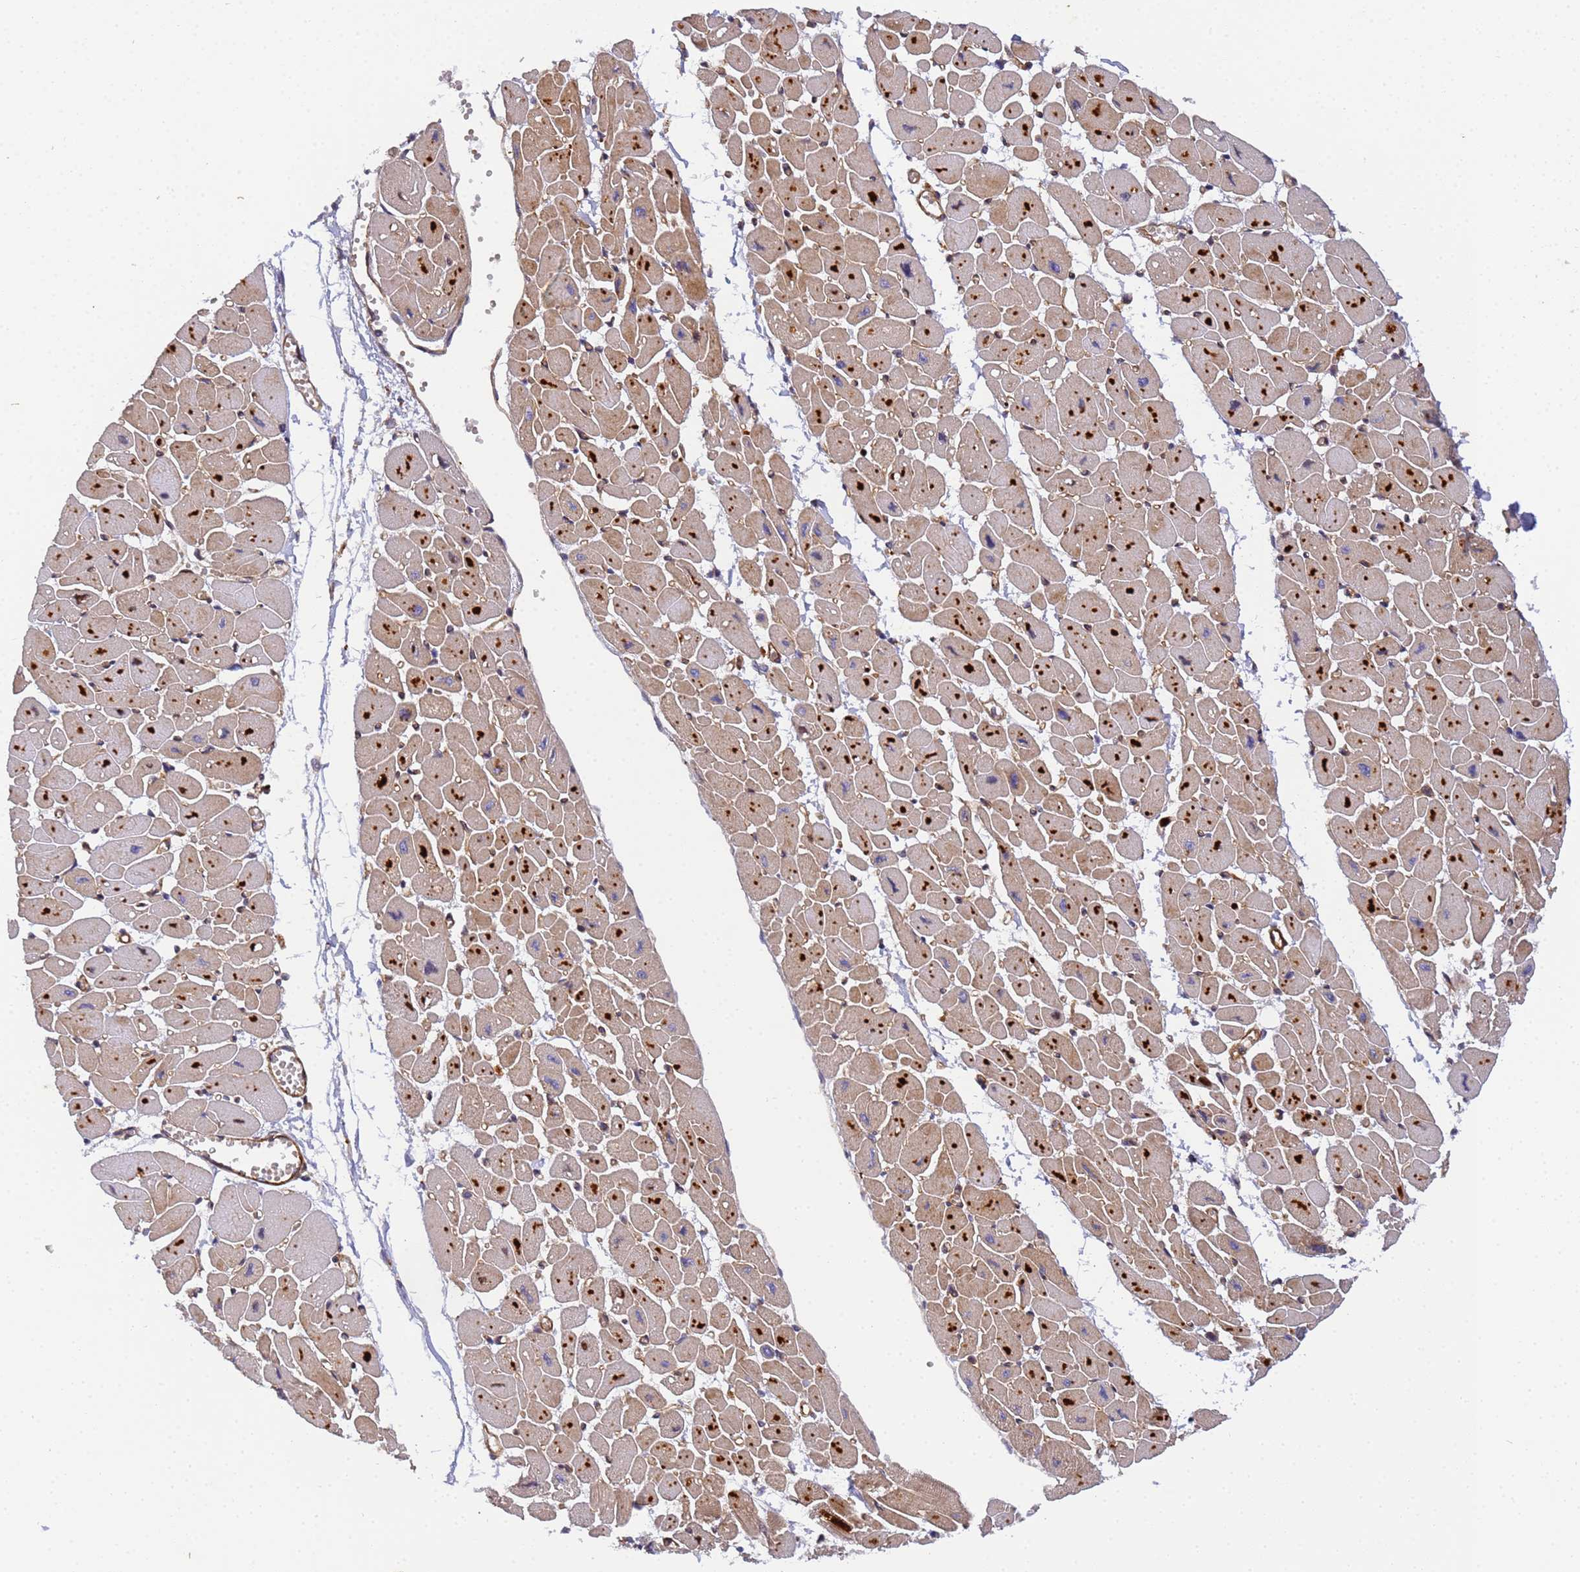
{"staining": {"intensity": "strong", "quantity": "25%-75%", "location": "cytoplasmic/membranous"}, "tissue": "heart muscle", "cell_type": "Cardiomyocytes", "image_type": "normal", "snomed": [{"axis": "morphology", "description": "Normal tissue, NOS"}, {"axis": "topography", "description": "Heart"}], "caption": "A brown stain labels strong cytoplasmic/membranous positivity of a protein in cardiomyocytes of normal human heart muscle. The staining was performed using DAB (3,3'-diaminobenzidine), with brown indicating positive protein expression. Nuclei are stained blue with hematoxylin.", "gene": "RALGAPA2", "patient": {"sex": "female", "age": 54}}